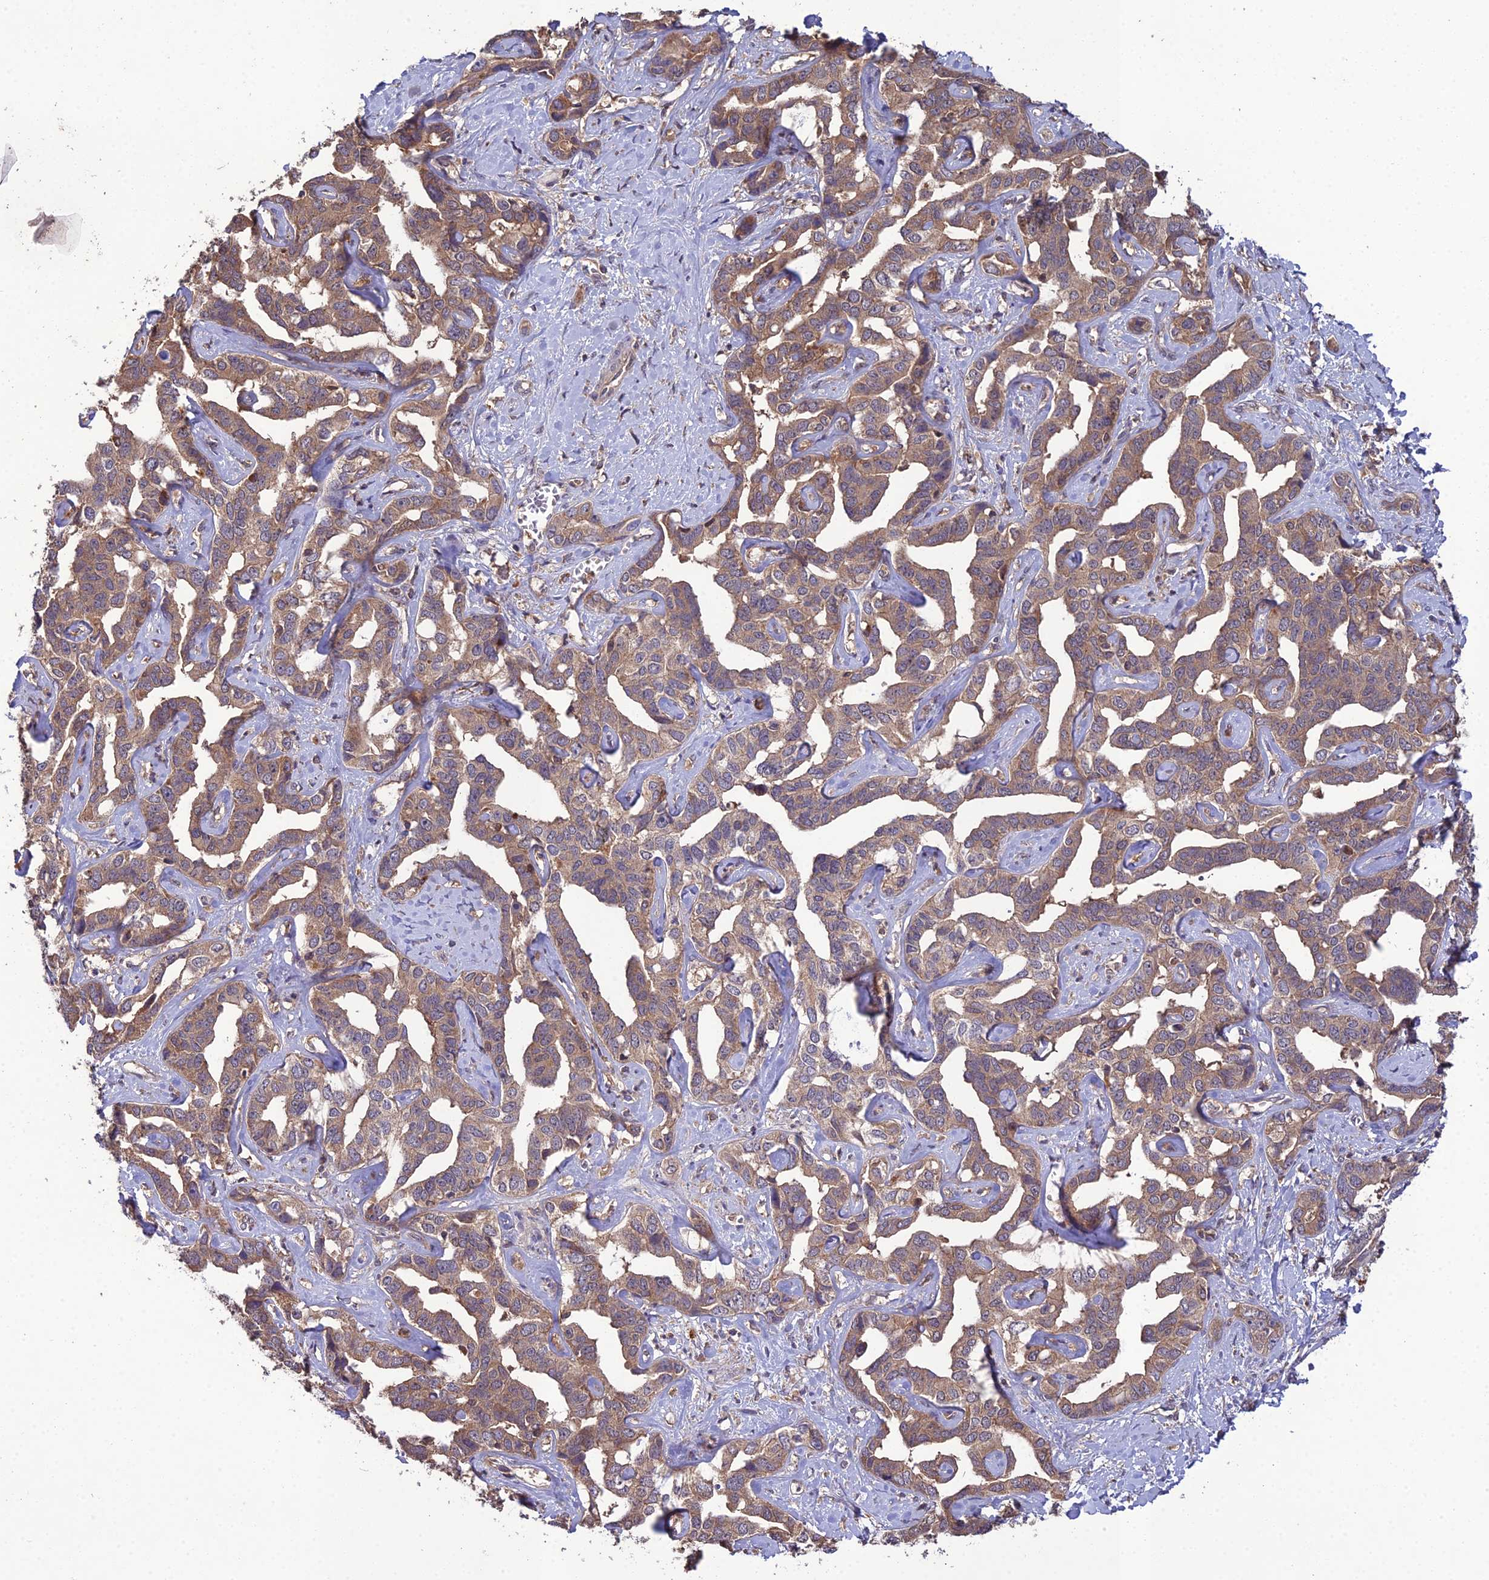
{"staining": {"intensity": "moderate", "quantity": ">75%", "location": "cytoplasmic/membranous"}, "tissue": "liver cancer", "cell_type": "Tumor cells", "image_type": "cancer", "snomed": [{"axis": "morphology", "description": "Cholangiocarcinoma"}, {"axis": "topography", "description": "Liver"}], "caption": "Human cholangiocarcinoma (liver) stained for a protein (brown) exhibits moderate cytoplasmic/membranous positive positivity in about >75% of tumor cells.", "gene": "TMEM258", "patient": {"sex": "male", "age": 59}}